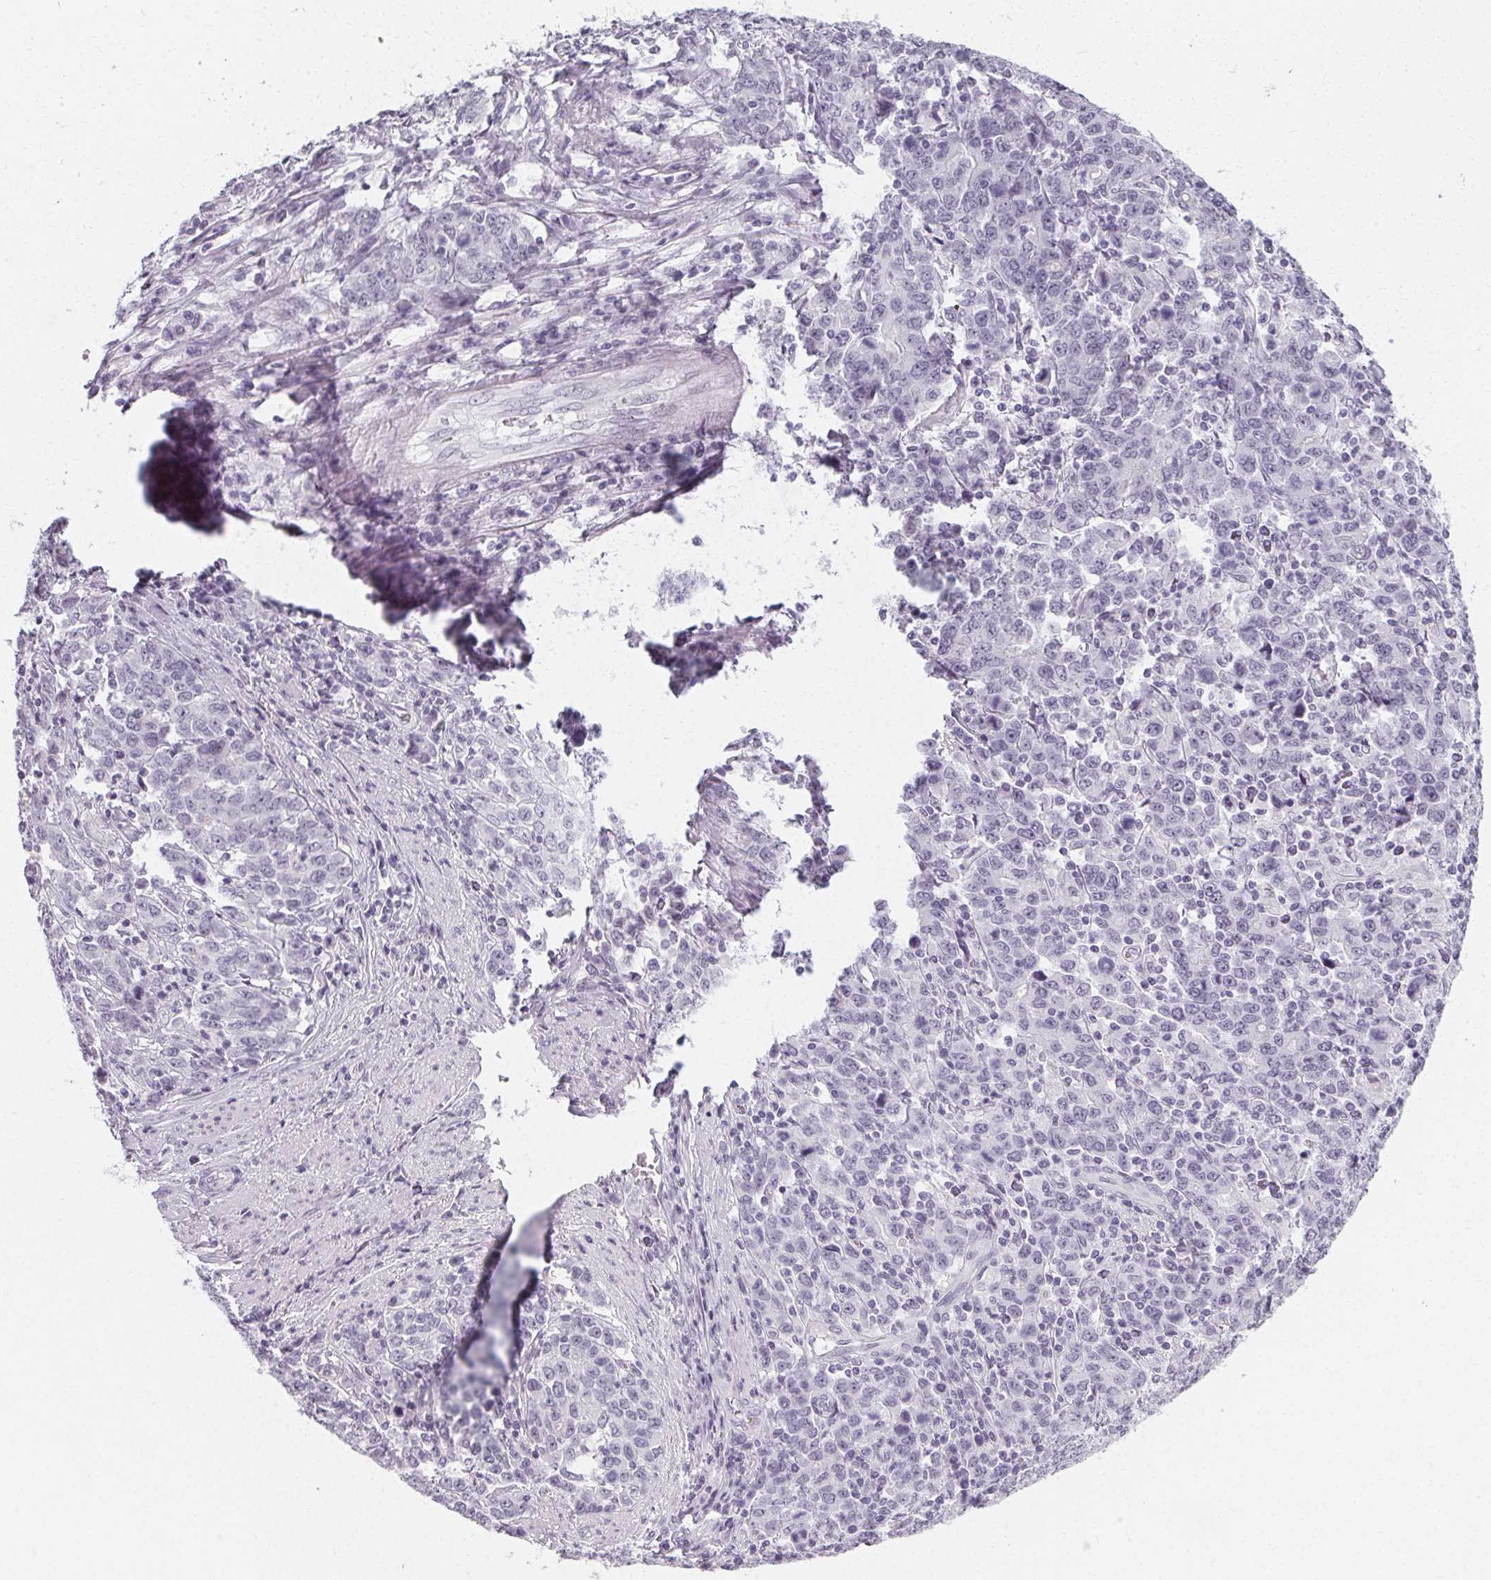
{"staining": {"intensity": "negative", "quantity": "none", "location": "none"}, "tissue": "stomach cancer", "cell_type": "Tumor cells", "image_type": "cancer", "snomed": [{"axis": "morphology", "description": "Adenocarcinoma, NOS"}, {"axis": "topography", "description": "Stomach, upper"}], "caption": "A high-resolution photomicrograph shows immunohistochemistry staining of stomach adenocarcinoma, which exhibits no significant expression in tumor cells.", "gene": "SYNPR", "patient": {"sex": "male", "age": 69}}